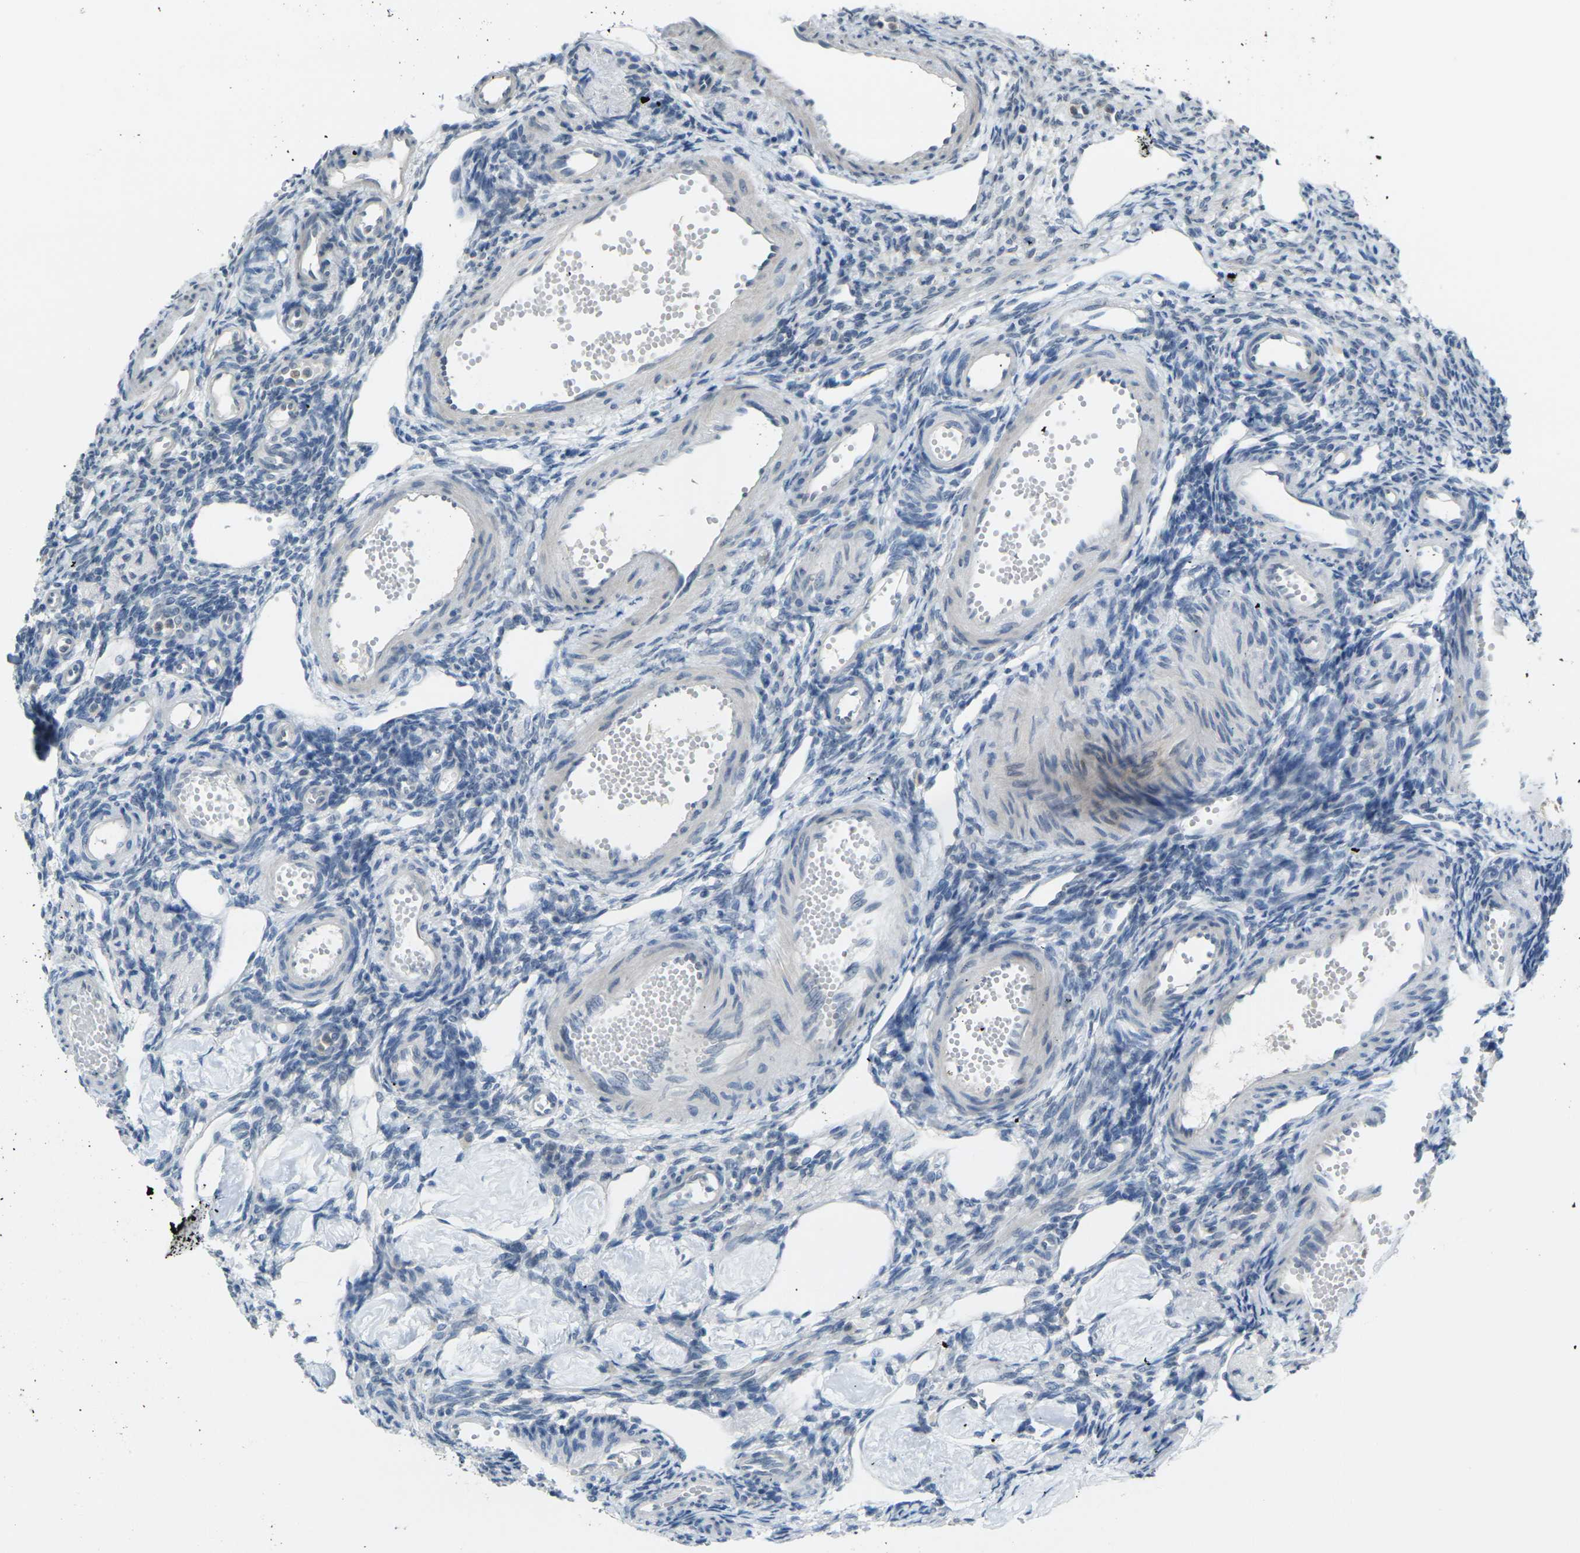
{"staining": {"intensity": "negative", "quantity": "none", "location": "none"}, "tissue": "ovary", "cell_type": "Ovarian stroma cells", "image_type": "normal", "snomed": [{"axis": "morphology", "description": "Normal tissue, NOS"}, {"axis": "topography", "description": "Ovary"}], "caption": "DAB (3,3'-diaminobenzidine) immunohistochemical staining of benign human ovary shows no significant positivity in ovarian stroma cells. Brightfield microscopy of IHC stained with DAB (brown) and hematoxylin (blue), captured at high magnification.", "gene": "SPTBN2", "patient": {"sex": "female", "age": 33}}